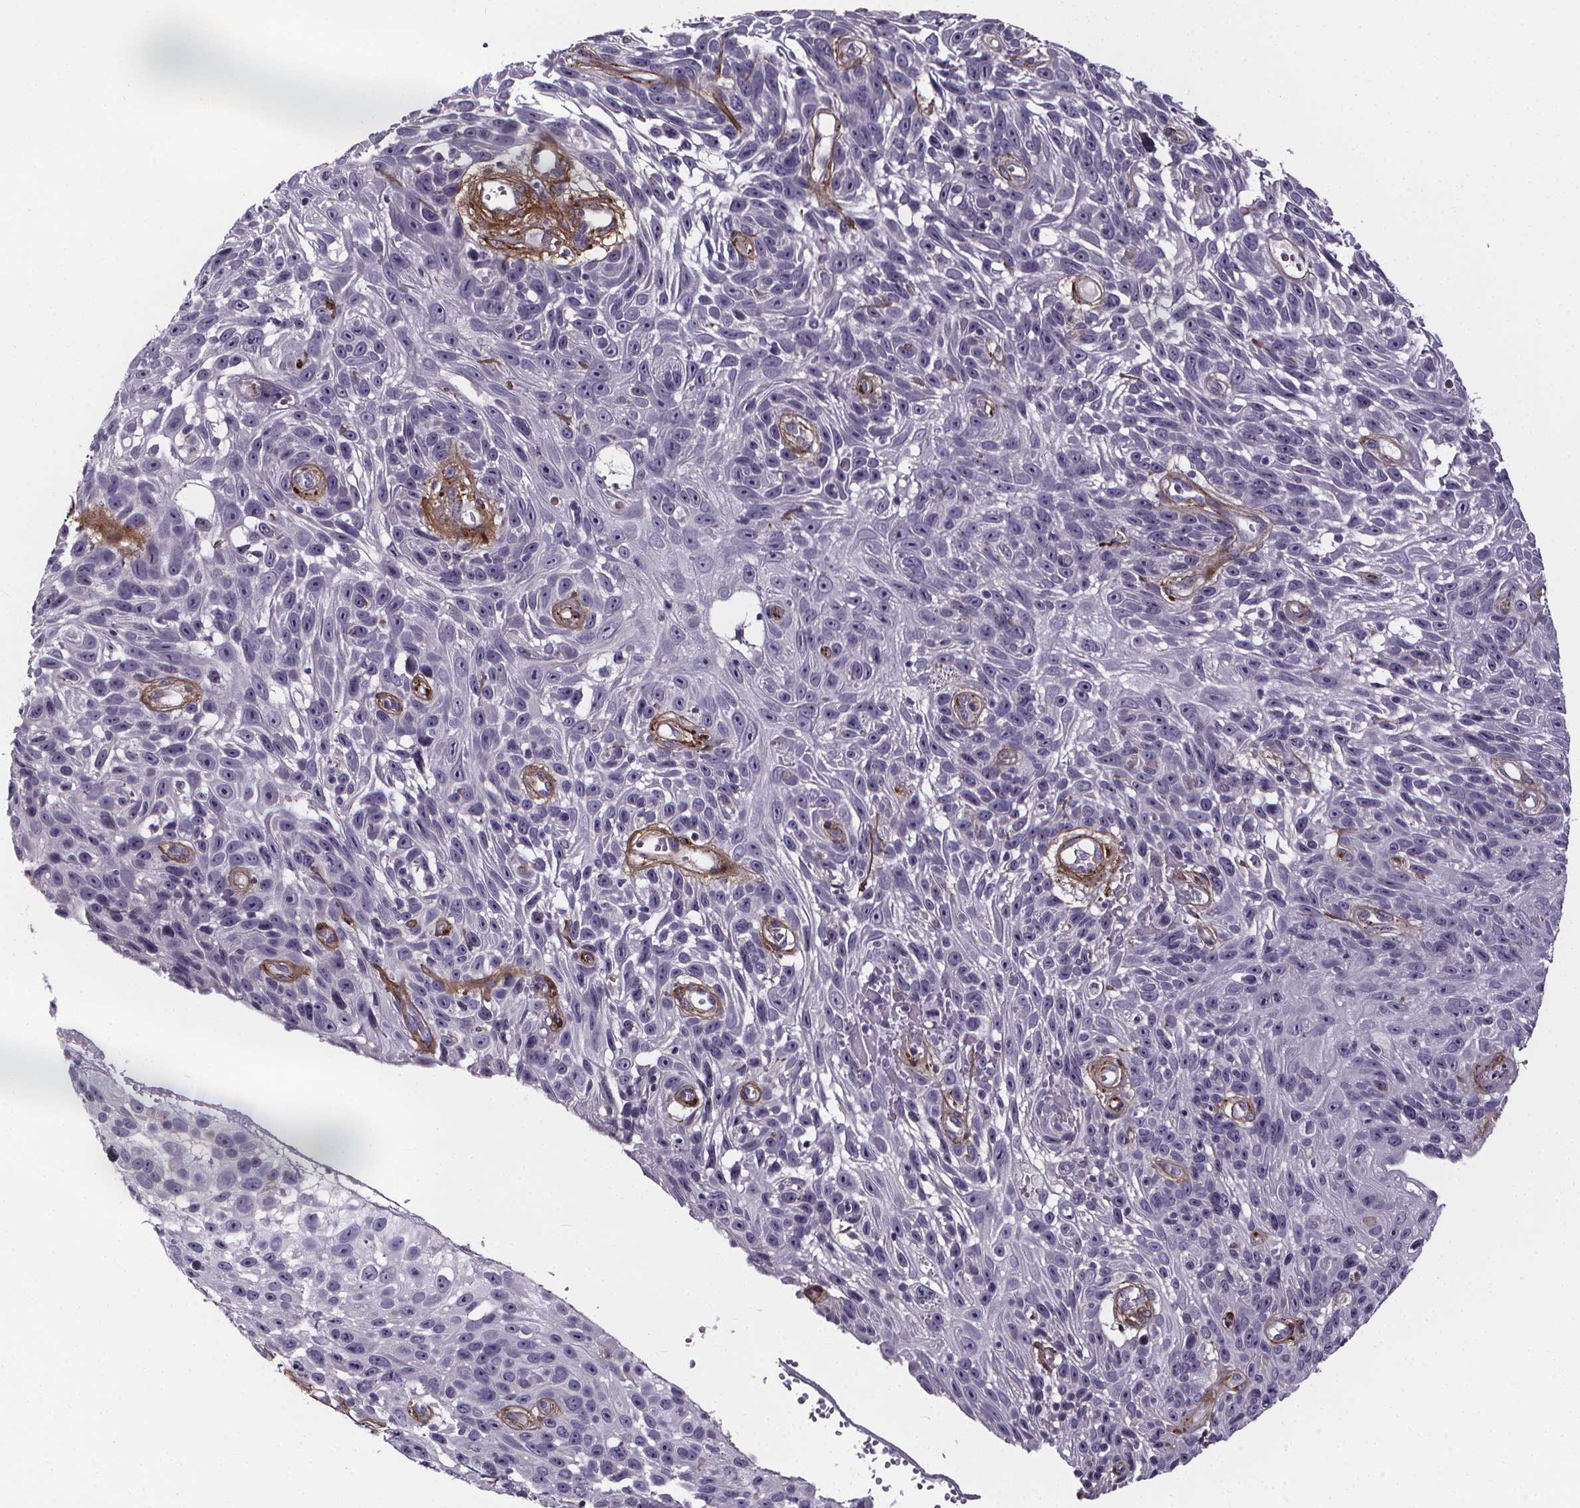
{"staining": {"intensity": "negative", "quantity": "none", "location": "none"}, "tissue": "skin cancer", "cell_type": "Tumor cells", "image_type": "cancer", "snomed": [{"axis": "morphology", "description": "Squamous cell carcinoma, NOS"}, {"axis": "topography", "description": "Skin"}], "caption": "This image is of skin cancer (squamous cell carcinoma) stained with IHC to label a protein in brown with the nuclei are counter-stained blue. There is no expression in tumor cells. (DAB immunohistochemistry, high magnification).", "gene": "AEBP1", "patient": {"sex": "male", "age": 82}}